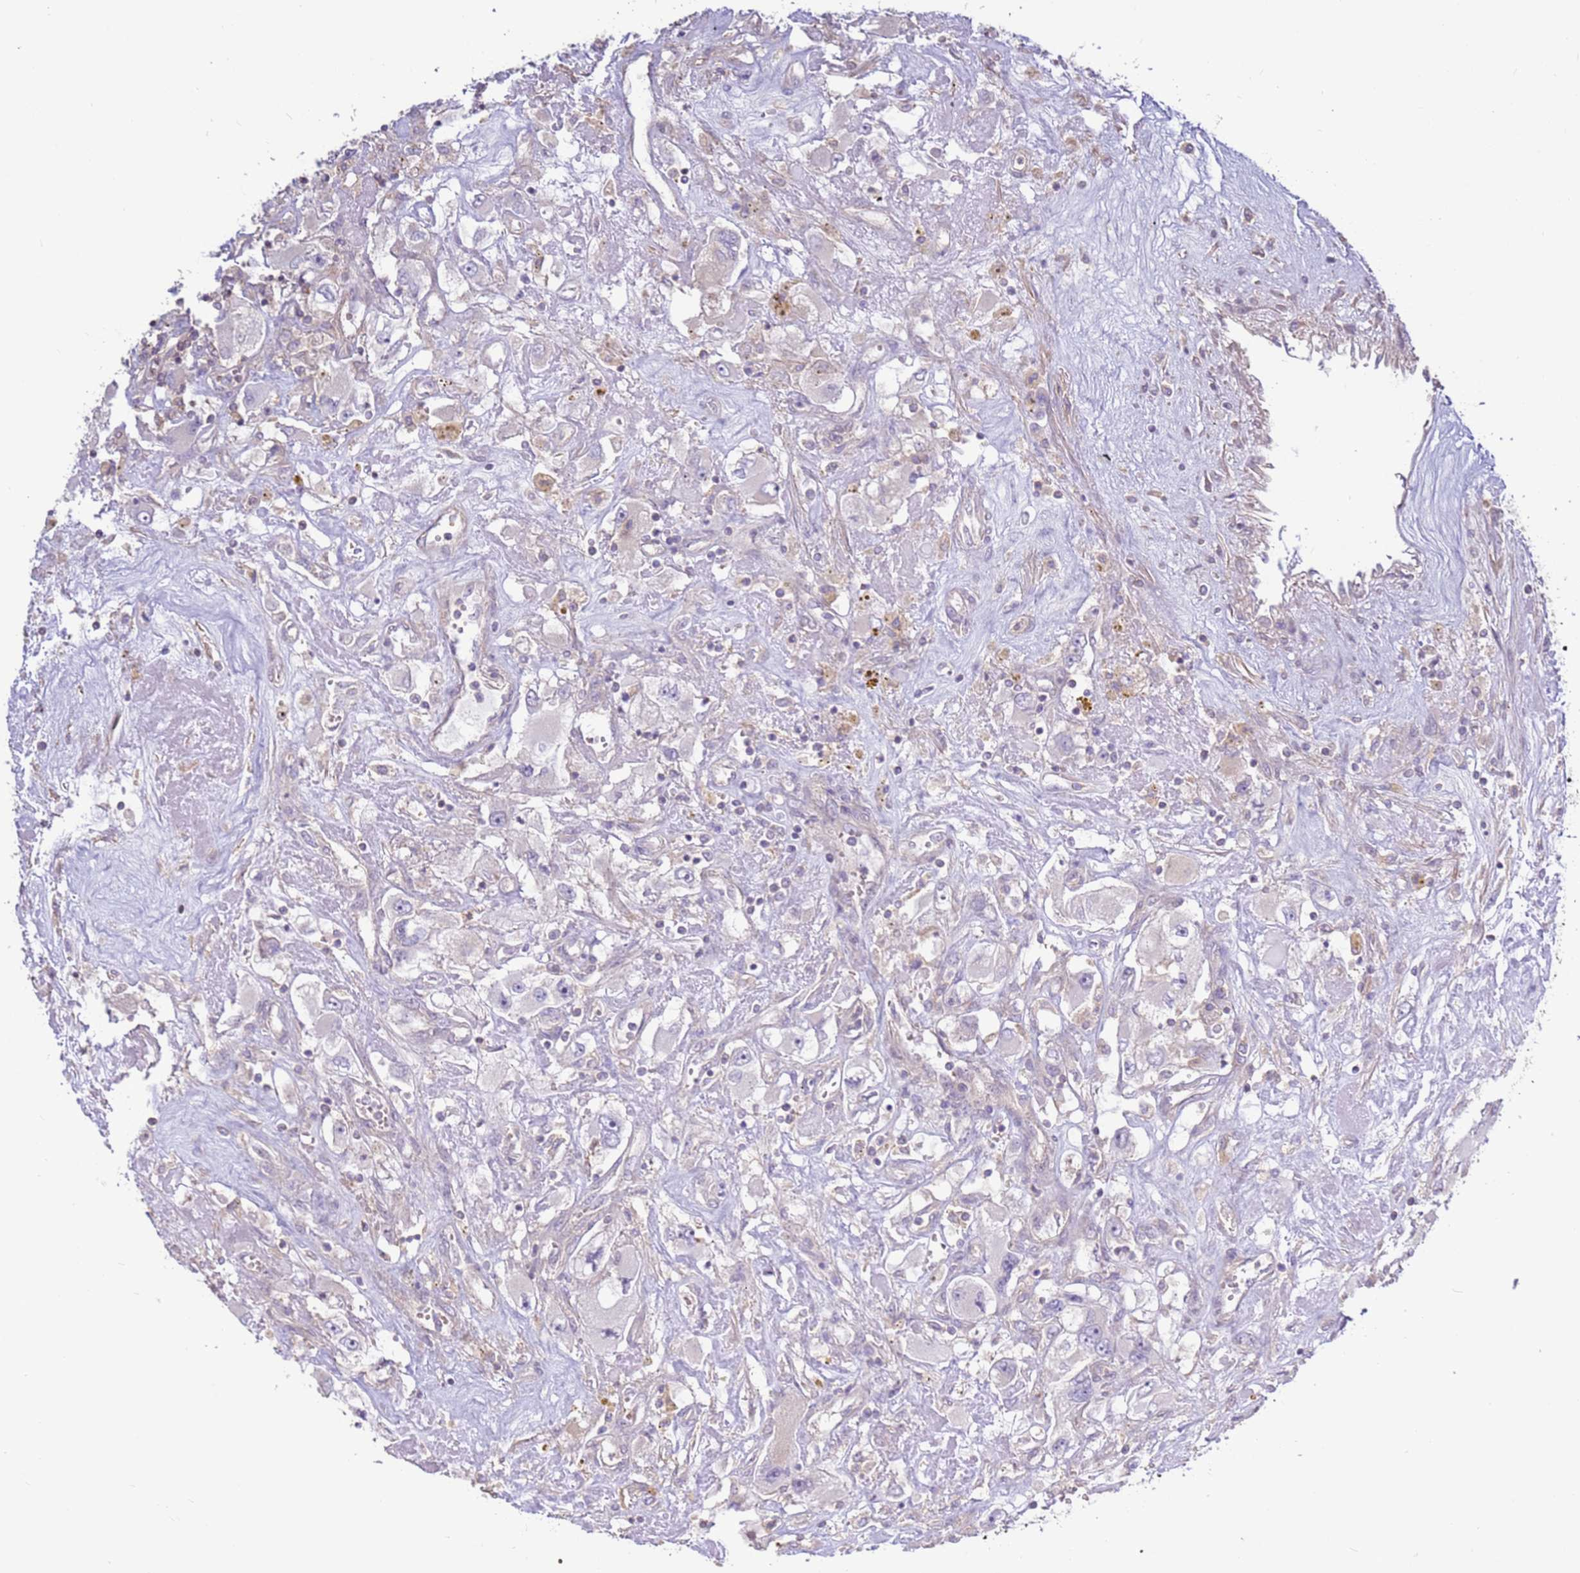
{"staining": {"intensity": "negative", "quantity": "none", "location": "none"}, "tissue": "renal cancer", "cell_type": "Tumor cells", "image_type": "cancer", "snomed": [{"axis": "morphology", "description": "Adenocarcinoma, NOS"}, {"axis": "topography", "description": "Kidney"}], "caption": "There is no significant expression in tumor cells of adenocarcinoma (renal).", "gene": "EVA1B", "patient": {"sex": "female", "age": 52}}